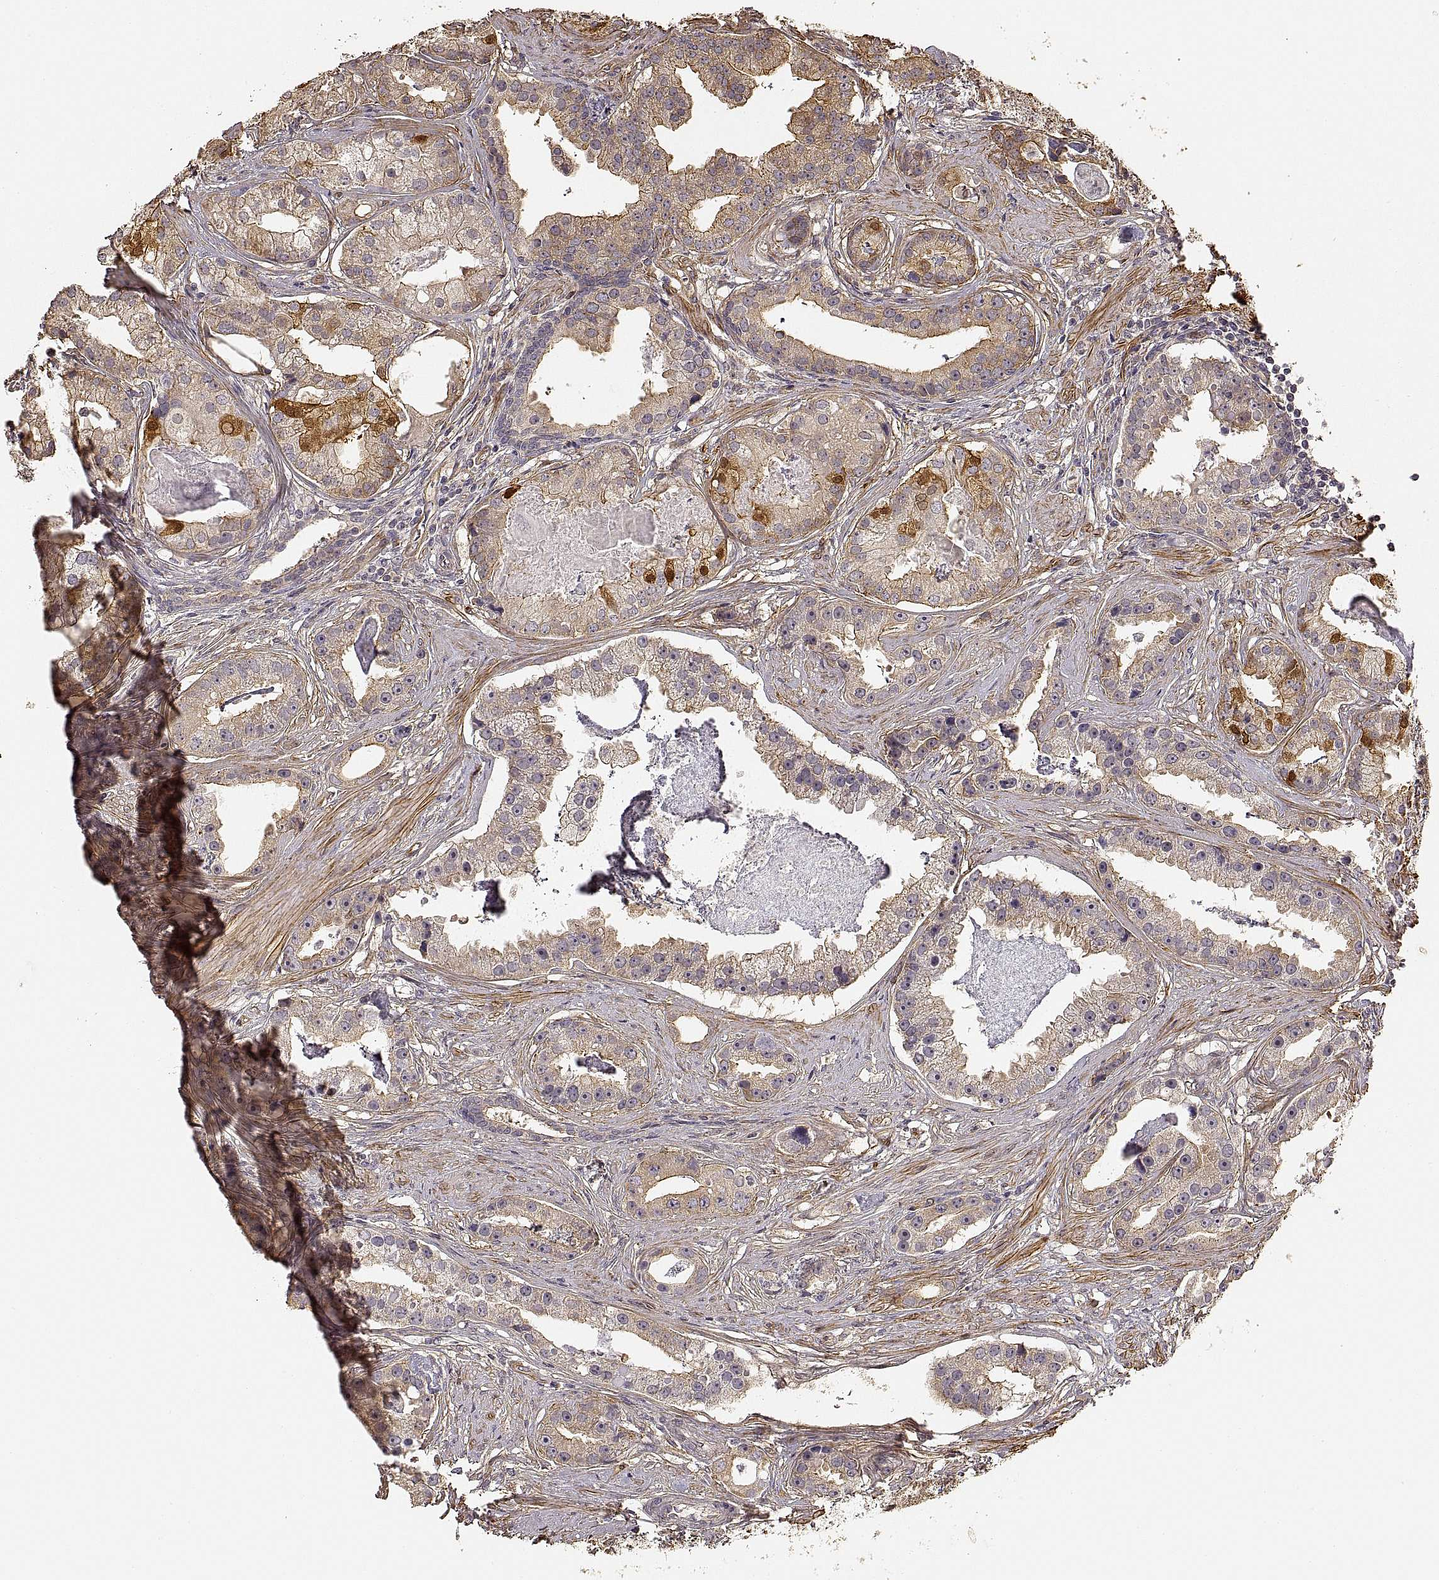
{"staining": {"intensity": "moderate", "quantity": "<25%", "location": "cytoplasmic/membranous"}, "tissue": "prostate cancer", "cell_type": "Tumor cells", "image_type": "cancer", "snomed": [{"axis": "morphology", "description": "Adenocarcinoma, NOS"}, {"axis": "topography", "description": "Prostate and seminal vesicle, NOS"}, {"axis": "topography", "description": "Prostate"}], "caption": "Prostate adenocarcinoma stained with a protein marker demonstrates moderate staining in tumor cells.", "gene": "LAMA4", "patient": {"sex": "male", "age": 44}}